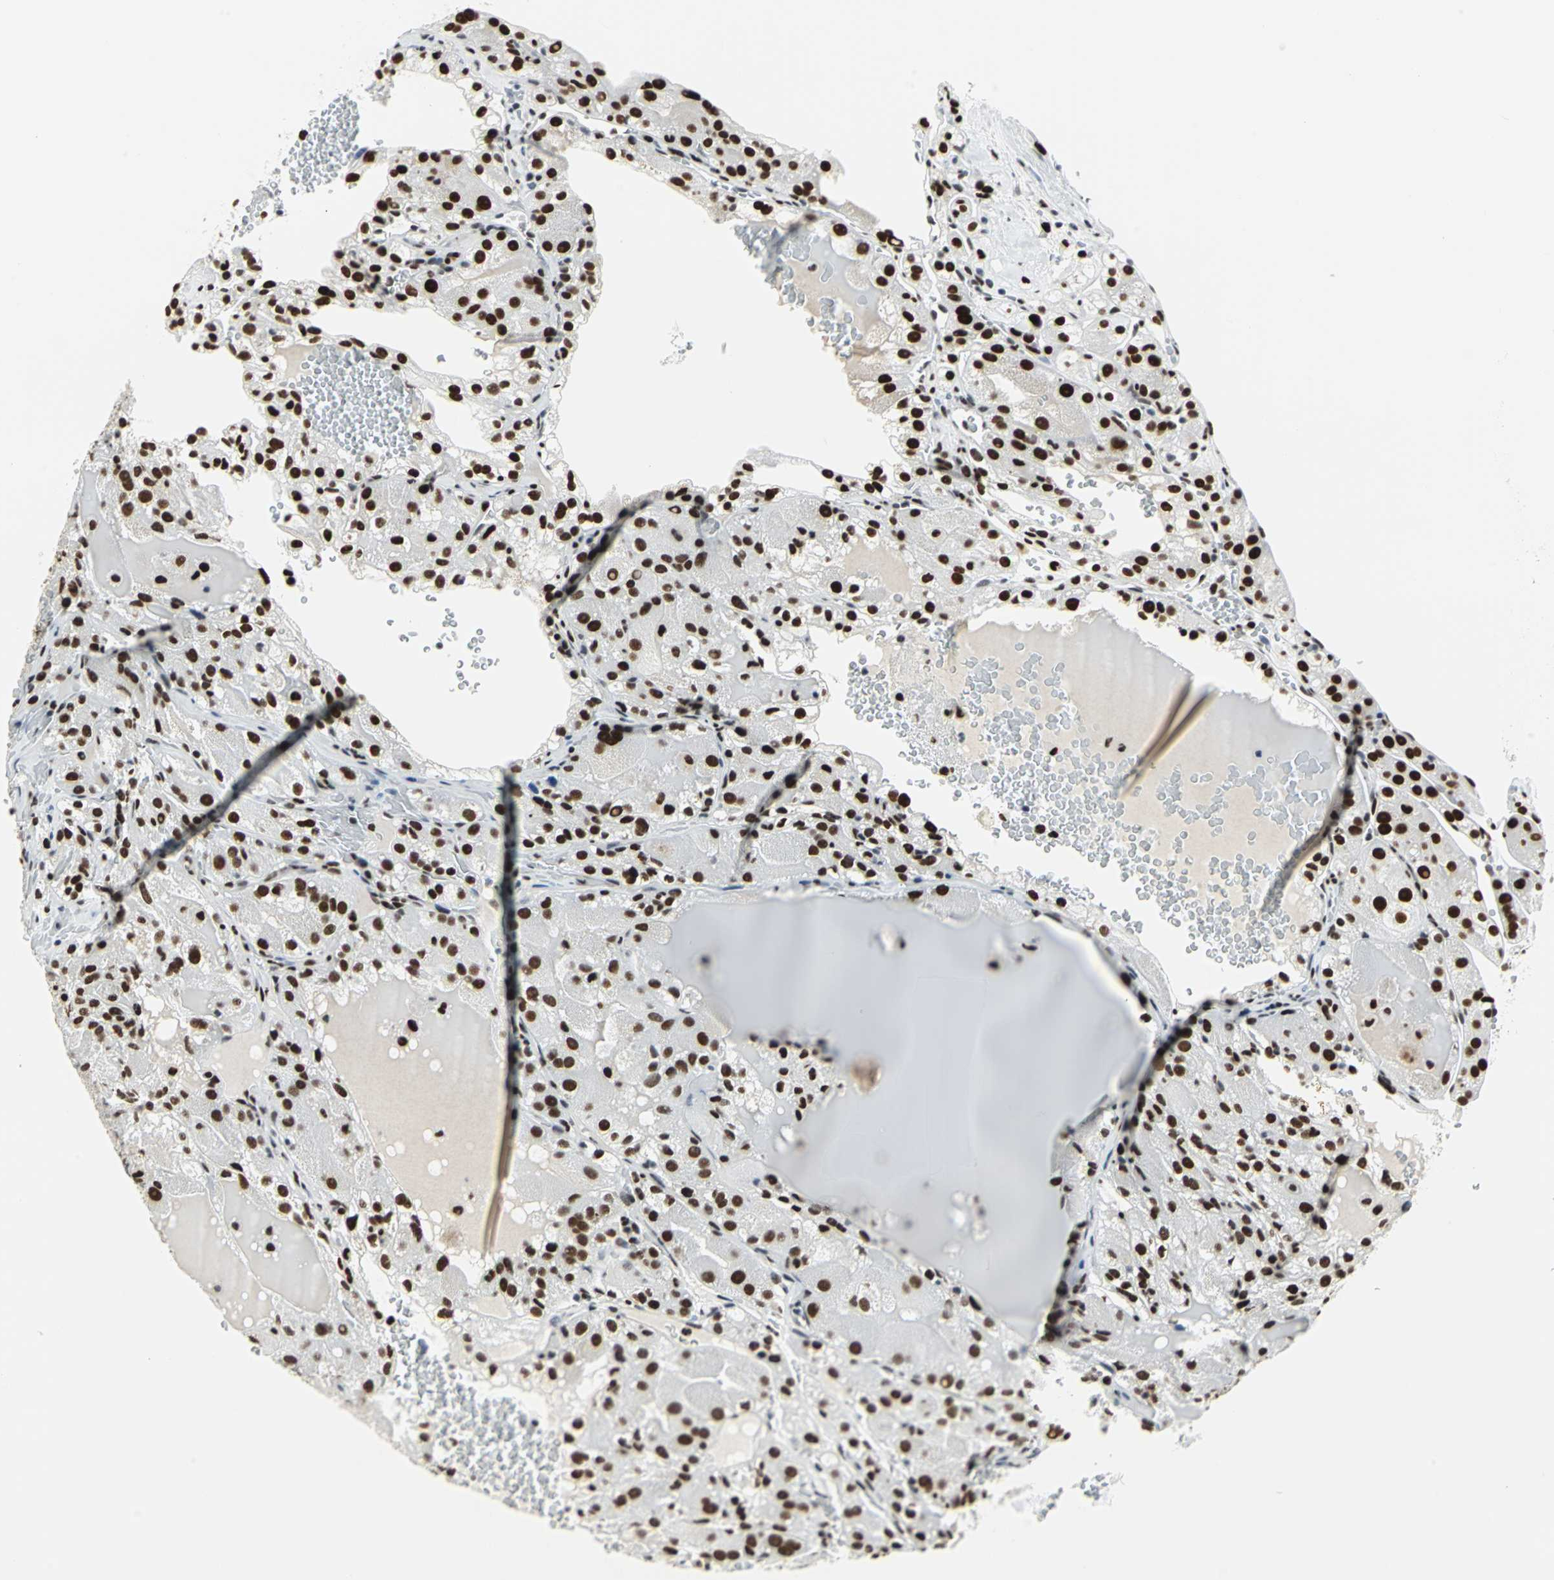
{"staining": {"intensity": "strong", "quantity": ">75%", "location": "nuclear"}, "tissue": "renal cancer", "cell_type": "Tumor cells", "image_type": "cancer", "snomed": [{"axis": "morphology", "description": "Normal tissue, NOS"}, {"axis": "morphology", "description": "Adenocarcinoma, NOS"}, {"axis": "topography", "description": "Kidney"}], "caption": "Approximately >75% of tumor cells in renal adenocarcinoma reveal strong nuclear protein expression as visualized by brown immunohistochemical staining.", "gene": "HDAC2", "patient": {"sex": "male", "age": 61}}